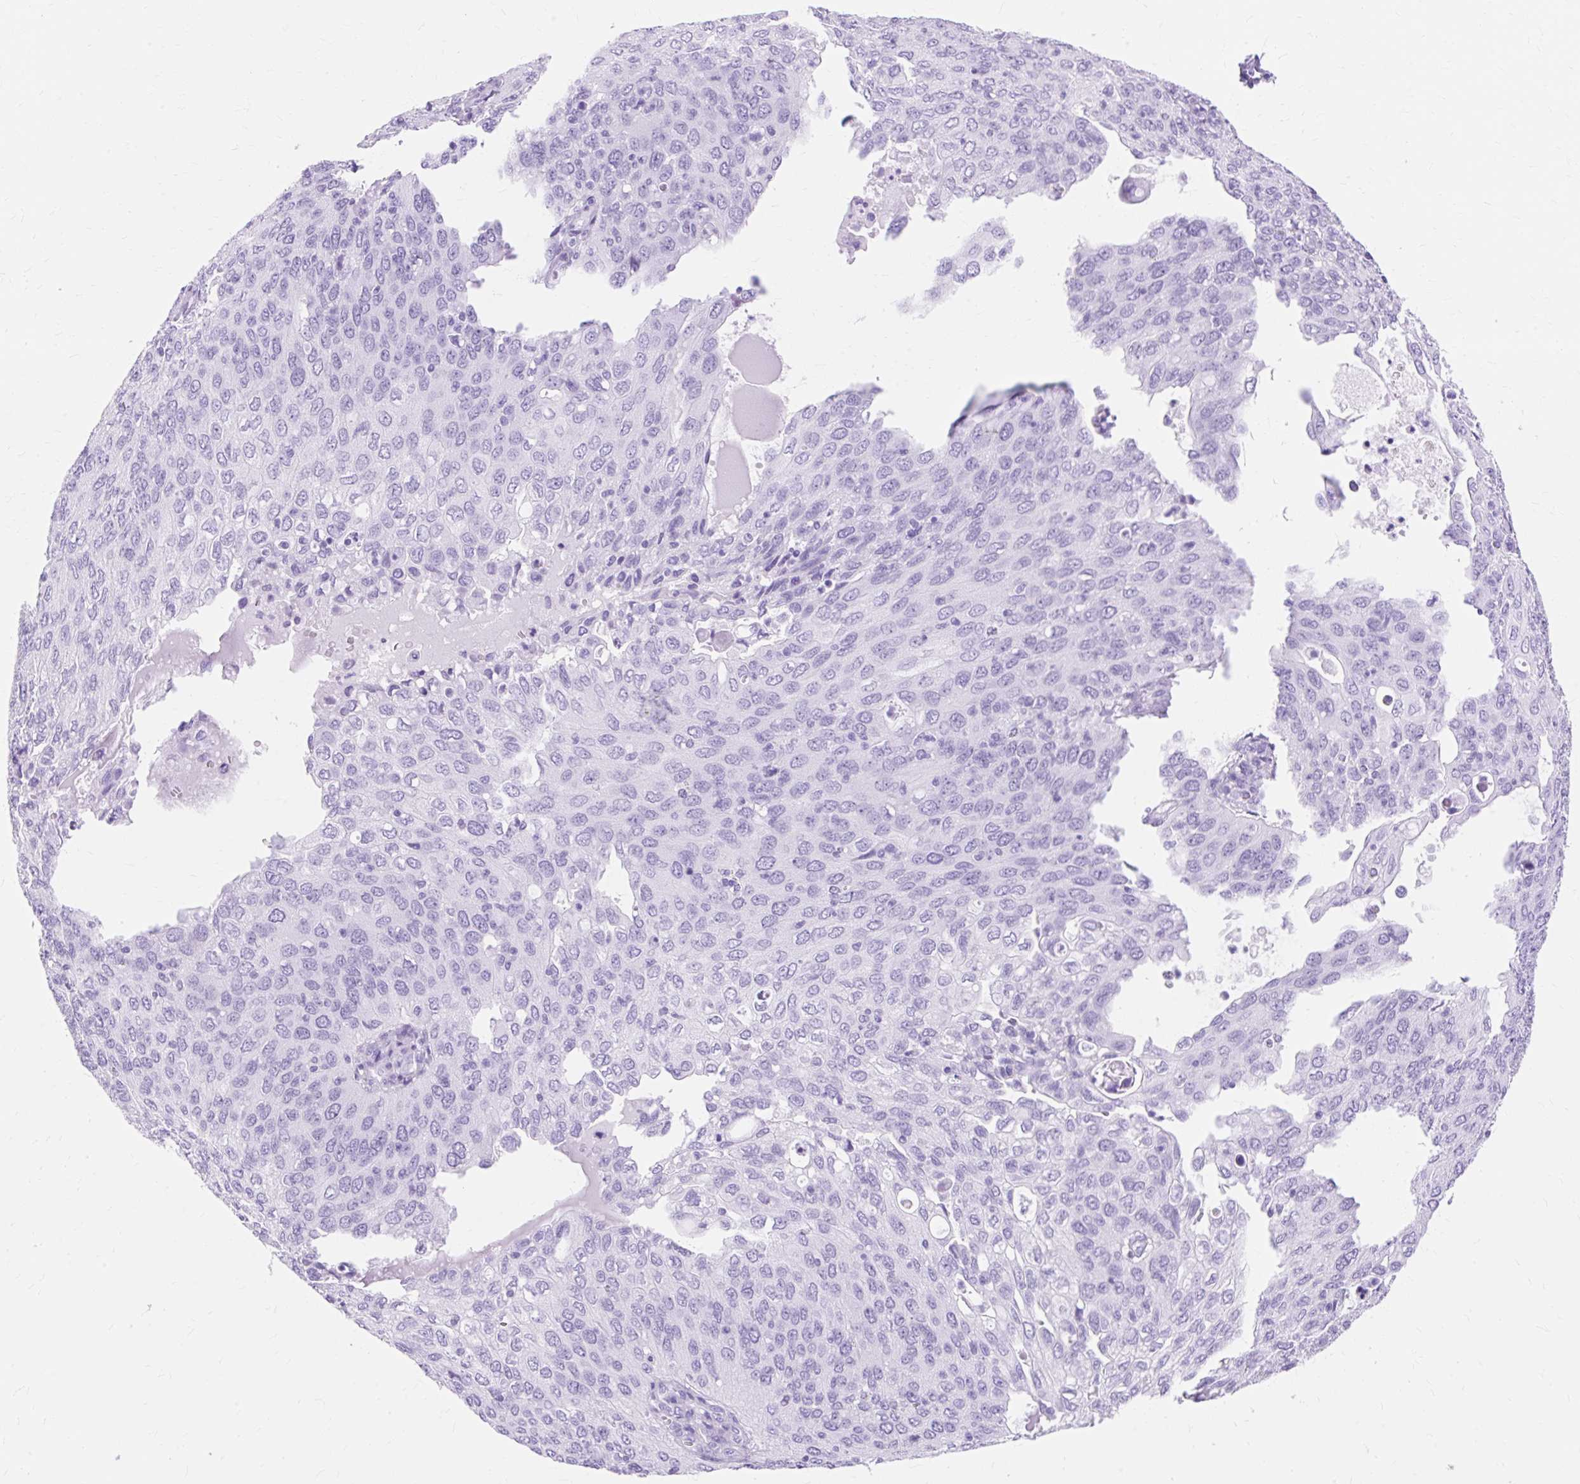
{"staining": {"intensity": "negative", "quantity": "none", "location": "none"}, "tissue": "cervical cancer", "cell_type": "Tumor cells", "image_type": "cancer", "snomed": [{"axis": "morphology", "description": "Squamous cell carcinoma, NOS"}, {"axis": "topography", "description": "Cervix"}], "caption": "An immunohistochemistry histopathology image of cervical squamous cell carcinoma is shown. There is no staining in tumor cells of cervical squamous cell carcinoma.", "gene": "MBP", "patient": {"sex": "female", "age": 36}}